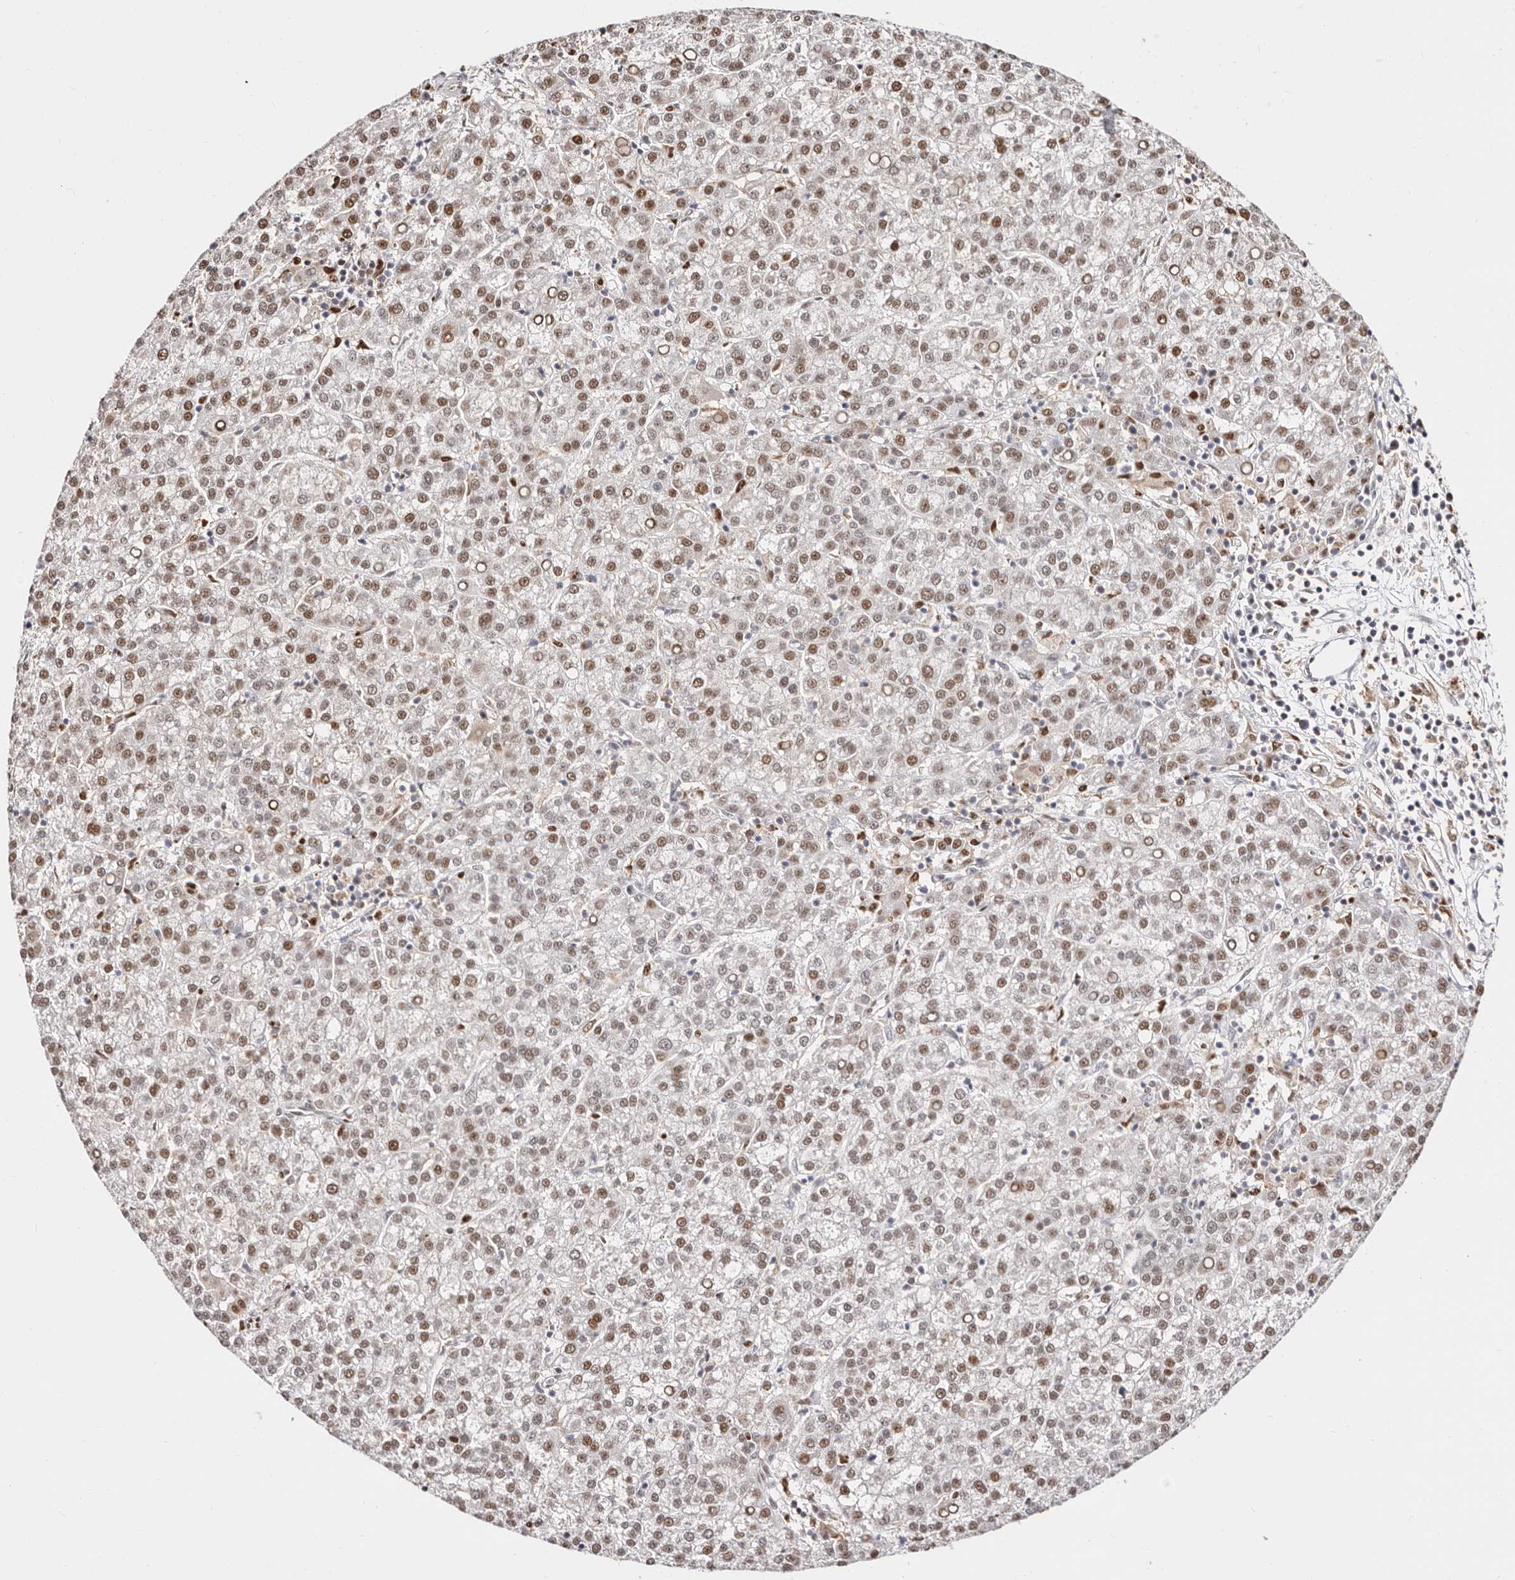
{"staining": {"intensity": "moderate", "quantity": ">75%", "location": "nuclear"}, "tissue": "liver cancer", "cell_type": "Tumor cells", "image_type": "cancer", "snomed": [{"axis": "morphology", "description": "Carcinoma, Hepatocellular, NOS"}, {"axis": "topography", "description": "Liver"}], "caption": "The micrograph demonstrates immunohistochemical staining of liver cancer (hepatocellular carcinoma). There is moderate nuclear positivity is present in approximately >75% of tumor cells.", "gene": "TKT", "patient": {"sex": "female", "age": 58}}